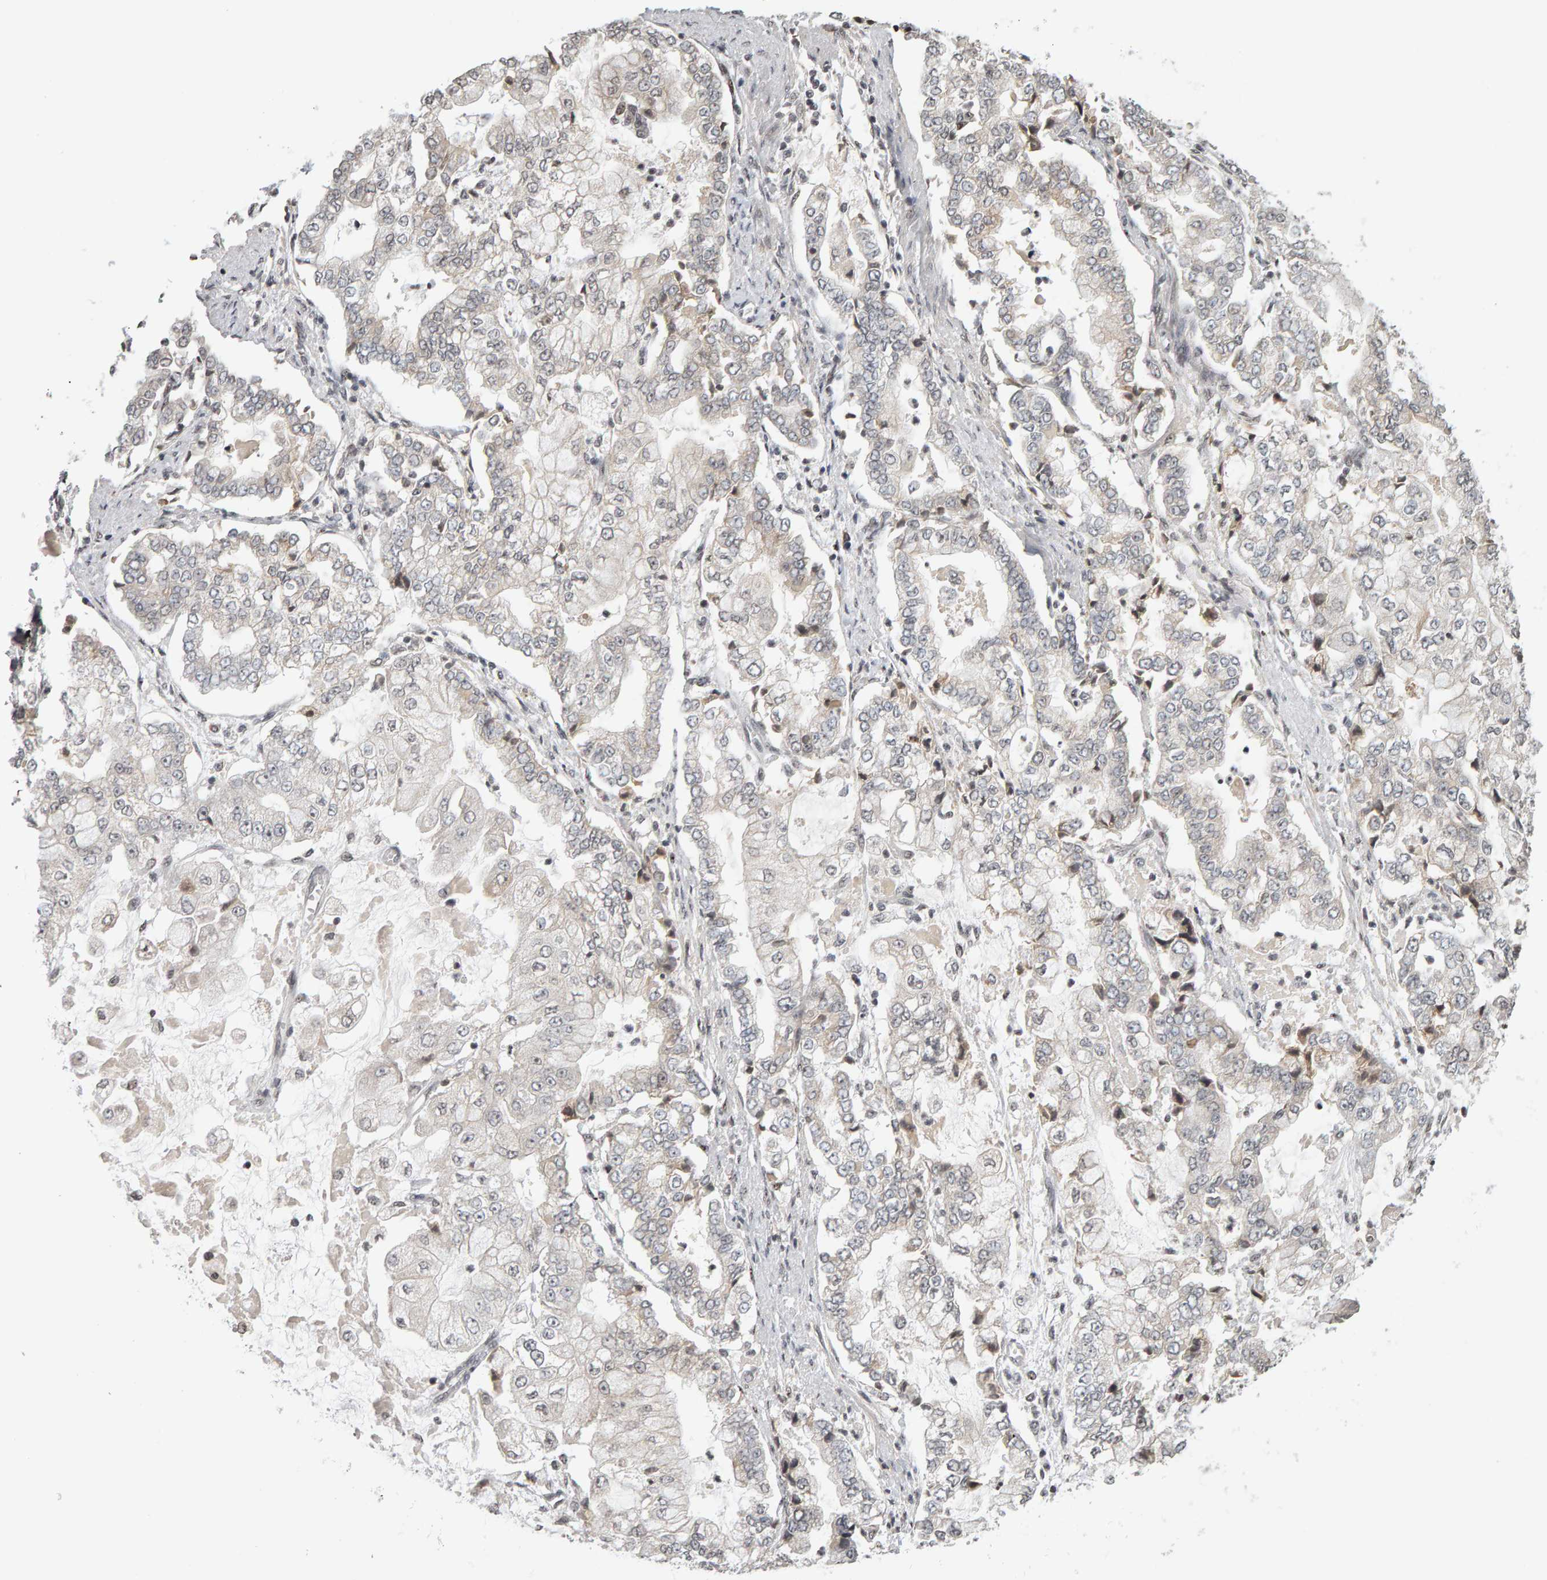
{"staining": {"intensity": "negative", "quantity": "none", "location": "none"}, "tissue": "stomach cancer", "cell_type": "Tumor cells", "image_type": "cancer", "snomed": [{"axis": "morphology", "description": "Adenocarcinoma, NOS"}, {"axis": "topography", "description": "Stomach"}], "caption": "An immunohistochemistry micrograph of stomach cancer is shown. There is no staining in tumor cells of stomach cancer.", "gene": "TRAM1", "patient": {"sex": "male", "age": 76}}